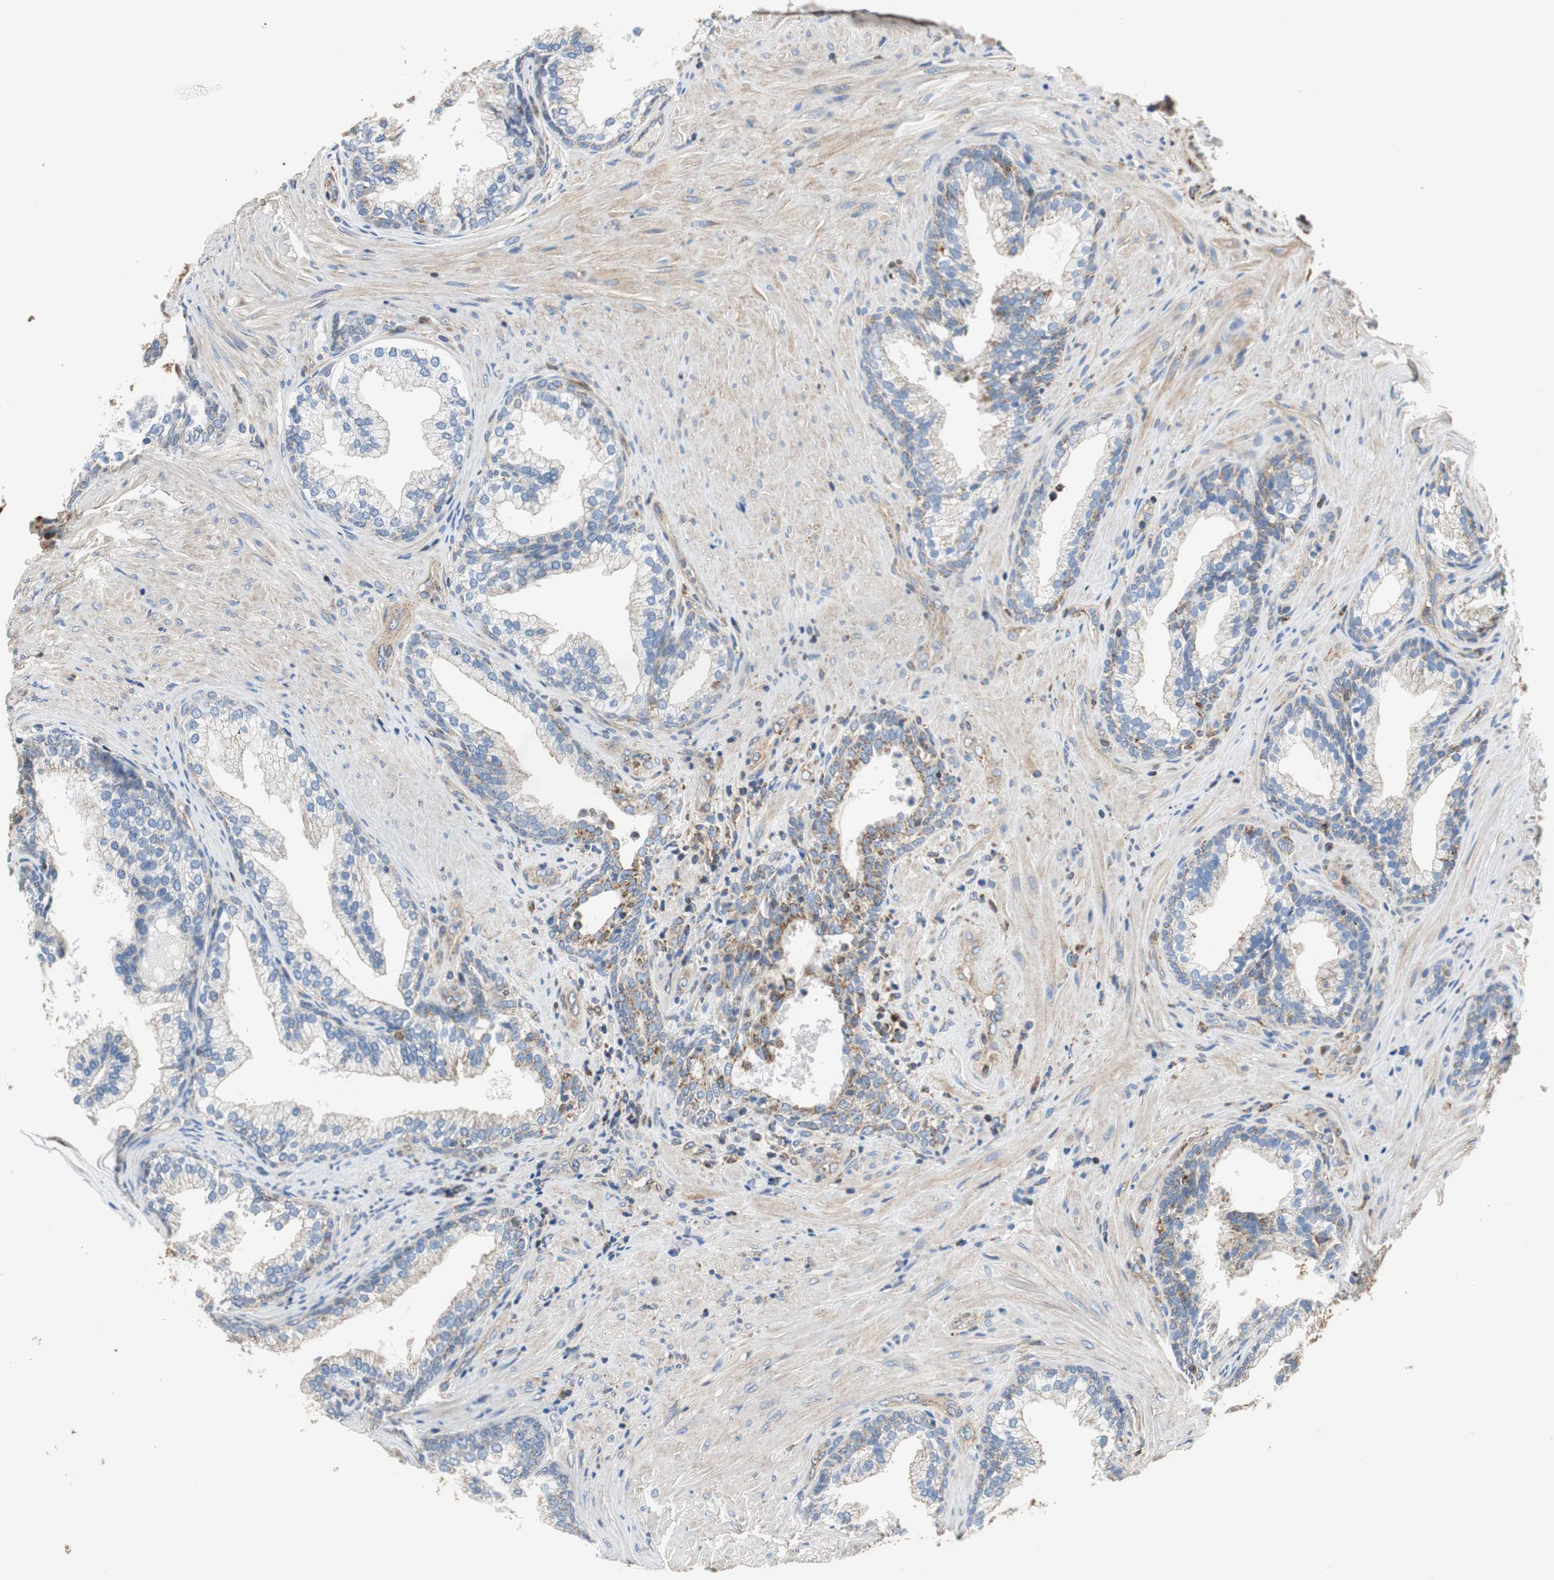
{"staining": {"intensity": "moderate", "quantity": "<25%", "location": "cytoplasmic/membranous"}, "tissue": "prostate", "cell_type": "Glandular cells", "image_type": "normal", "snomed": [{"axis": "morphology", "description": "Normal tissue, NOS"}, {"axis": "topography", "description": "Prostate"}], "caption": "Prostate stained for a protein demonstrates moderate cytoplasmic/membranous positivity in glandular cells. The protein is stained brown, and the nuclei are stained in blue (DAB IHC with brightfield microscopy, high magnification).", "gene": "GSTK1", "patient": {"sex": "male", "age": 76}}